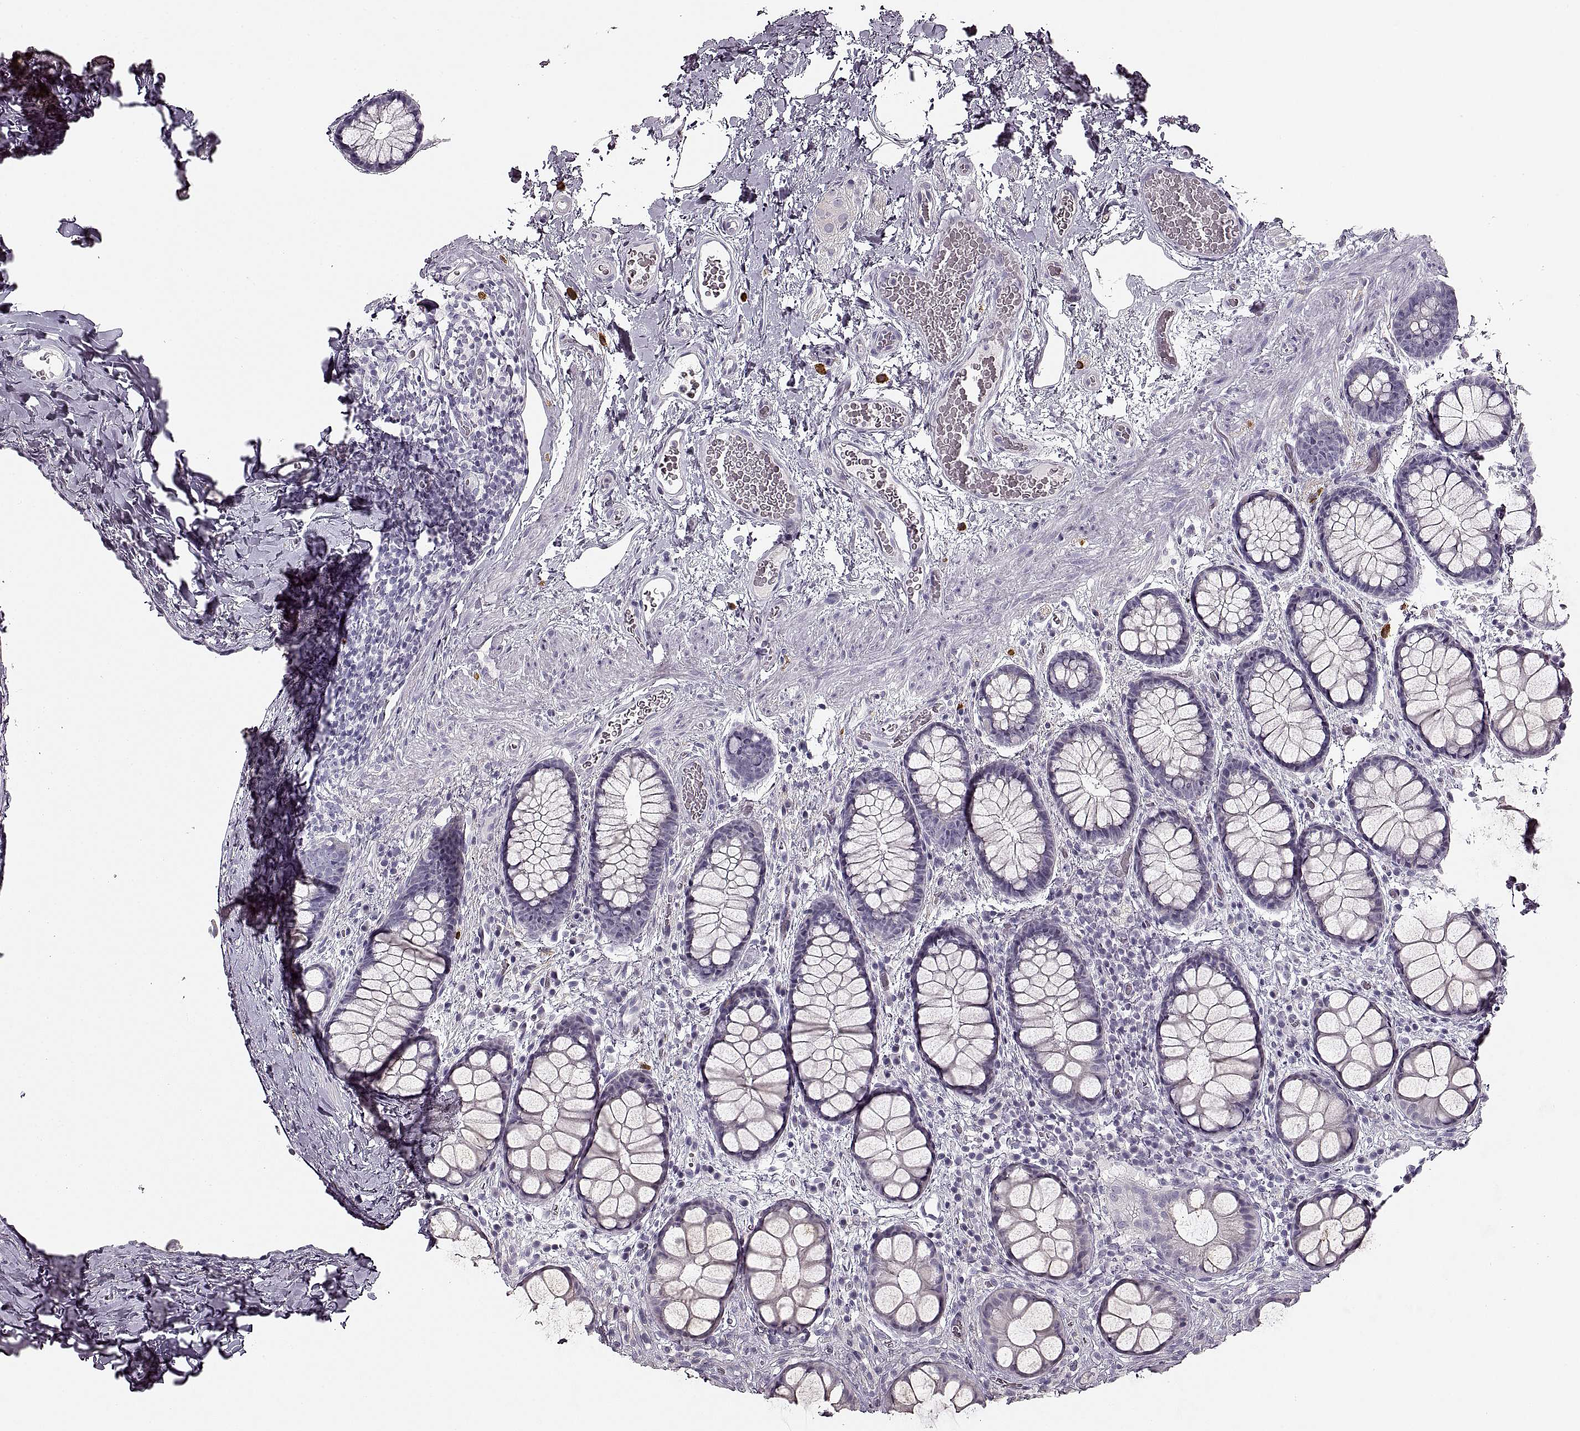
{"staining": {"intensity": "negative", "quantity": "none", "location": "none"}, "tissue": "rectum", "cell_type": "Glandular cells", "image_type": "normal", "snomed": [{"axis": "morphology", "description": "Normal tissue, NOS"}, {"axis": "topography", "description": "Rectum"}], "caption": "This image is of normal rectum stained with IHC to label a protein in brown with the nuclei are counter-stained blue. There is no positivity in glandular cells. Nuclei are stained in blue.", "gene": "CNTN1", "patient": {"sex": "female", "age": 62}}